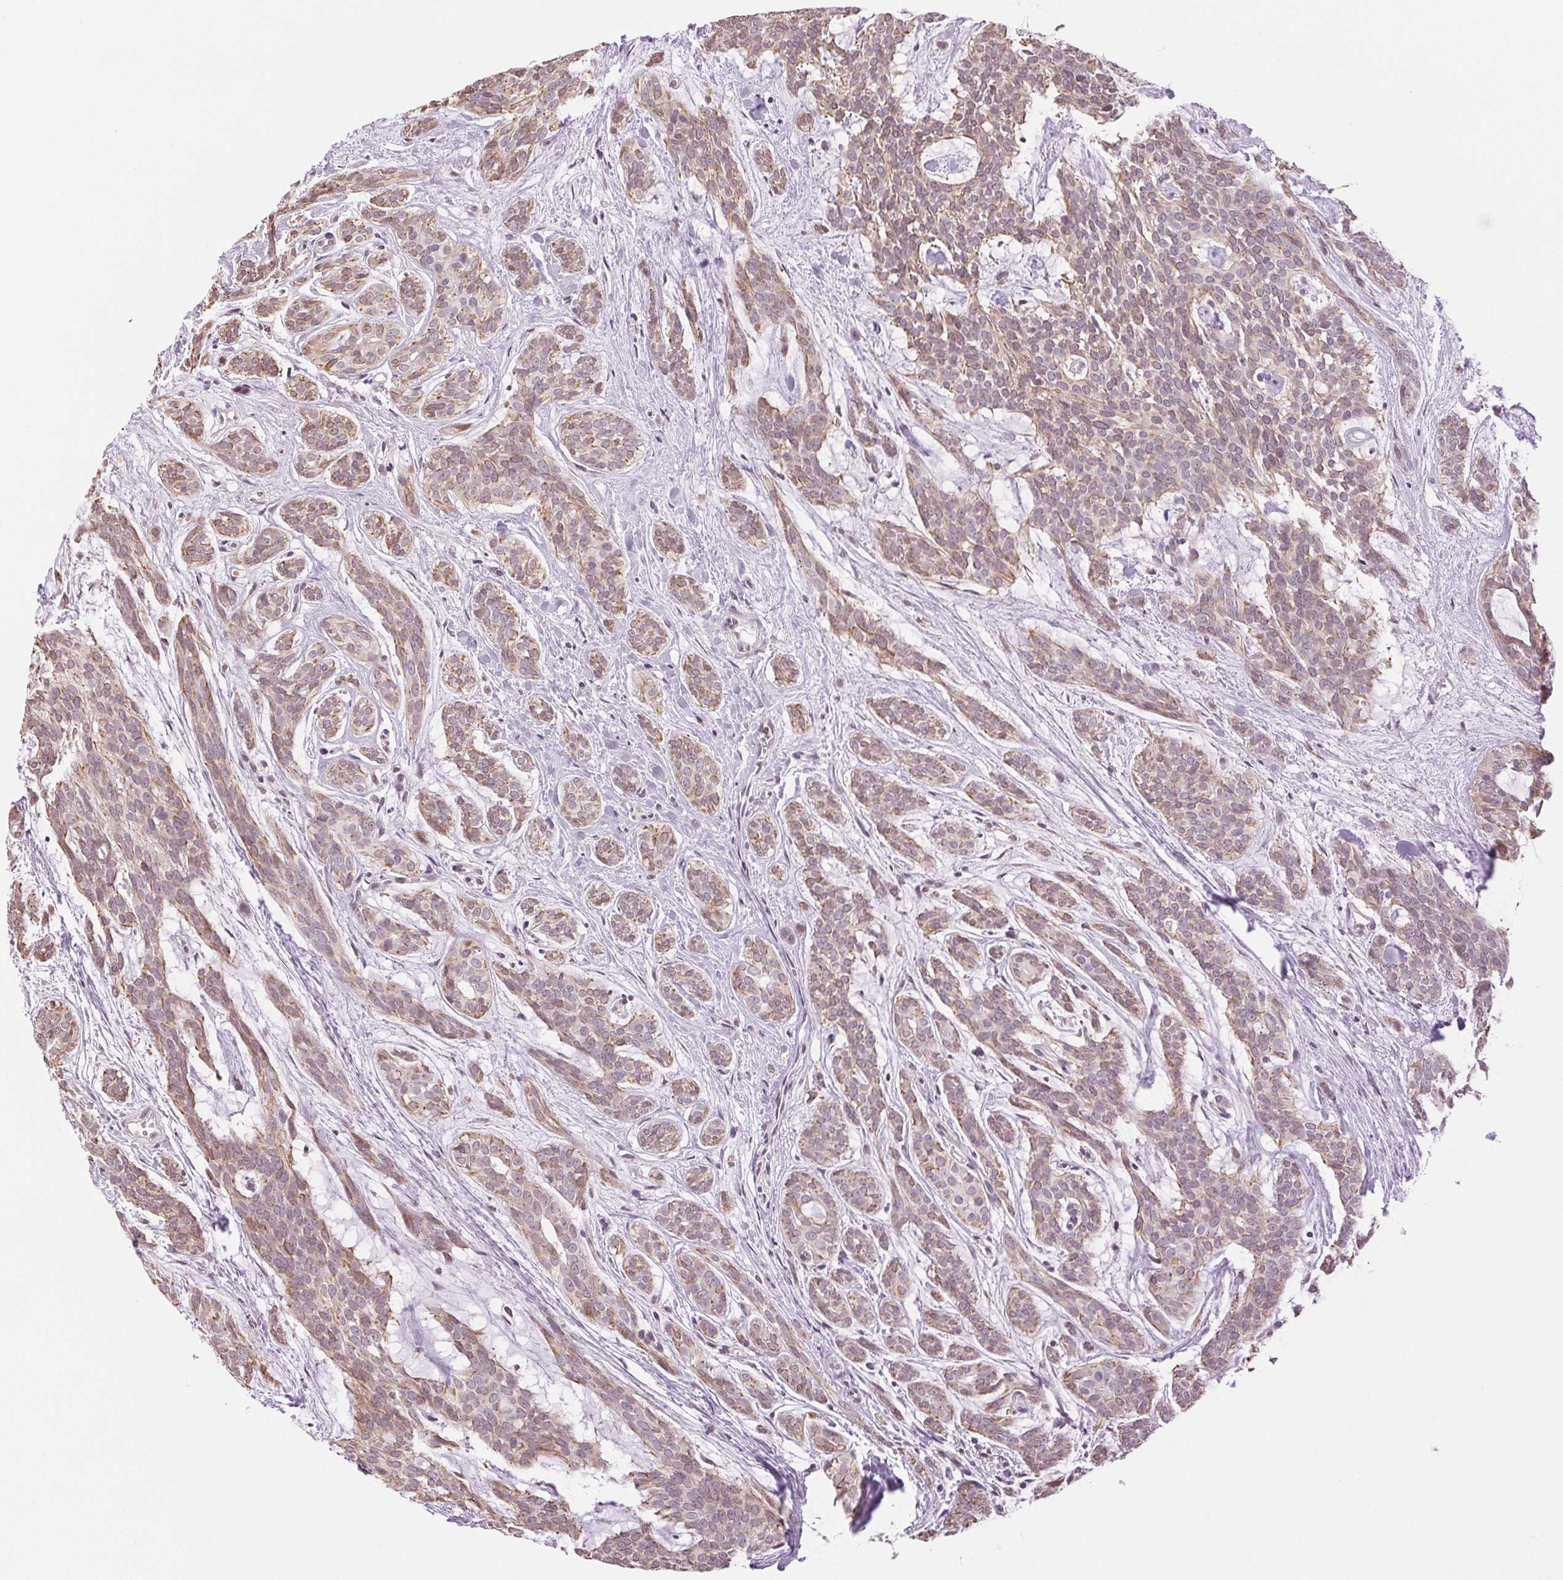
{"staining": {"intensity": "weak", "quantity": "25%-75%", "location": "cytoplasmic/membranous"}, "tissue": "head and neck cancer", "cell_type": "Tumor cells", "image_type": "cancer", "snomed": [{"axis": "morphology", "description": "Adenocarcinoma, NOS"}, {"axis": "topography", "description": "Head-Neck"}], "caption": "The immunohistochemical stain labels weak cytoplasmic/membranous staining in tumor cells of head and neck cancer tissue.", "gene": "TNNT3", "patient": {"sex": "male", "age": 66}}